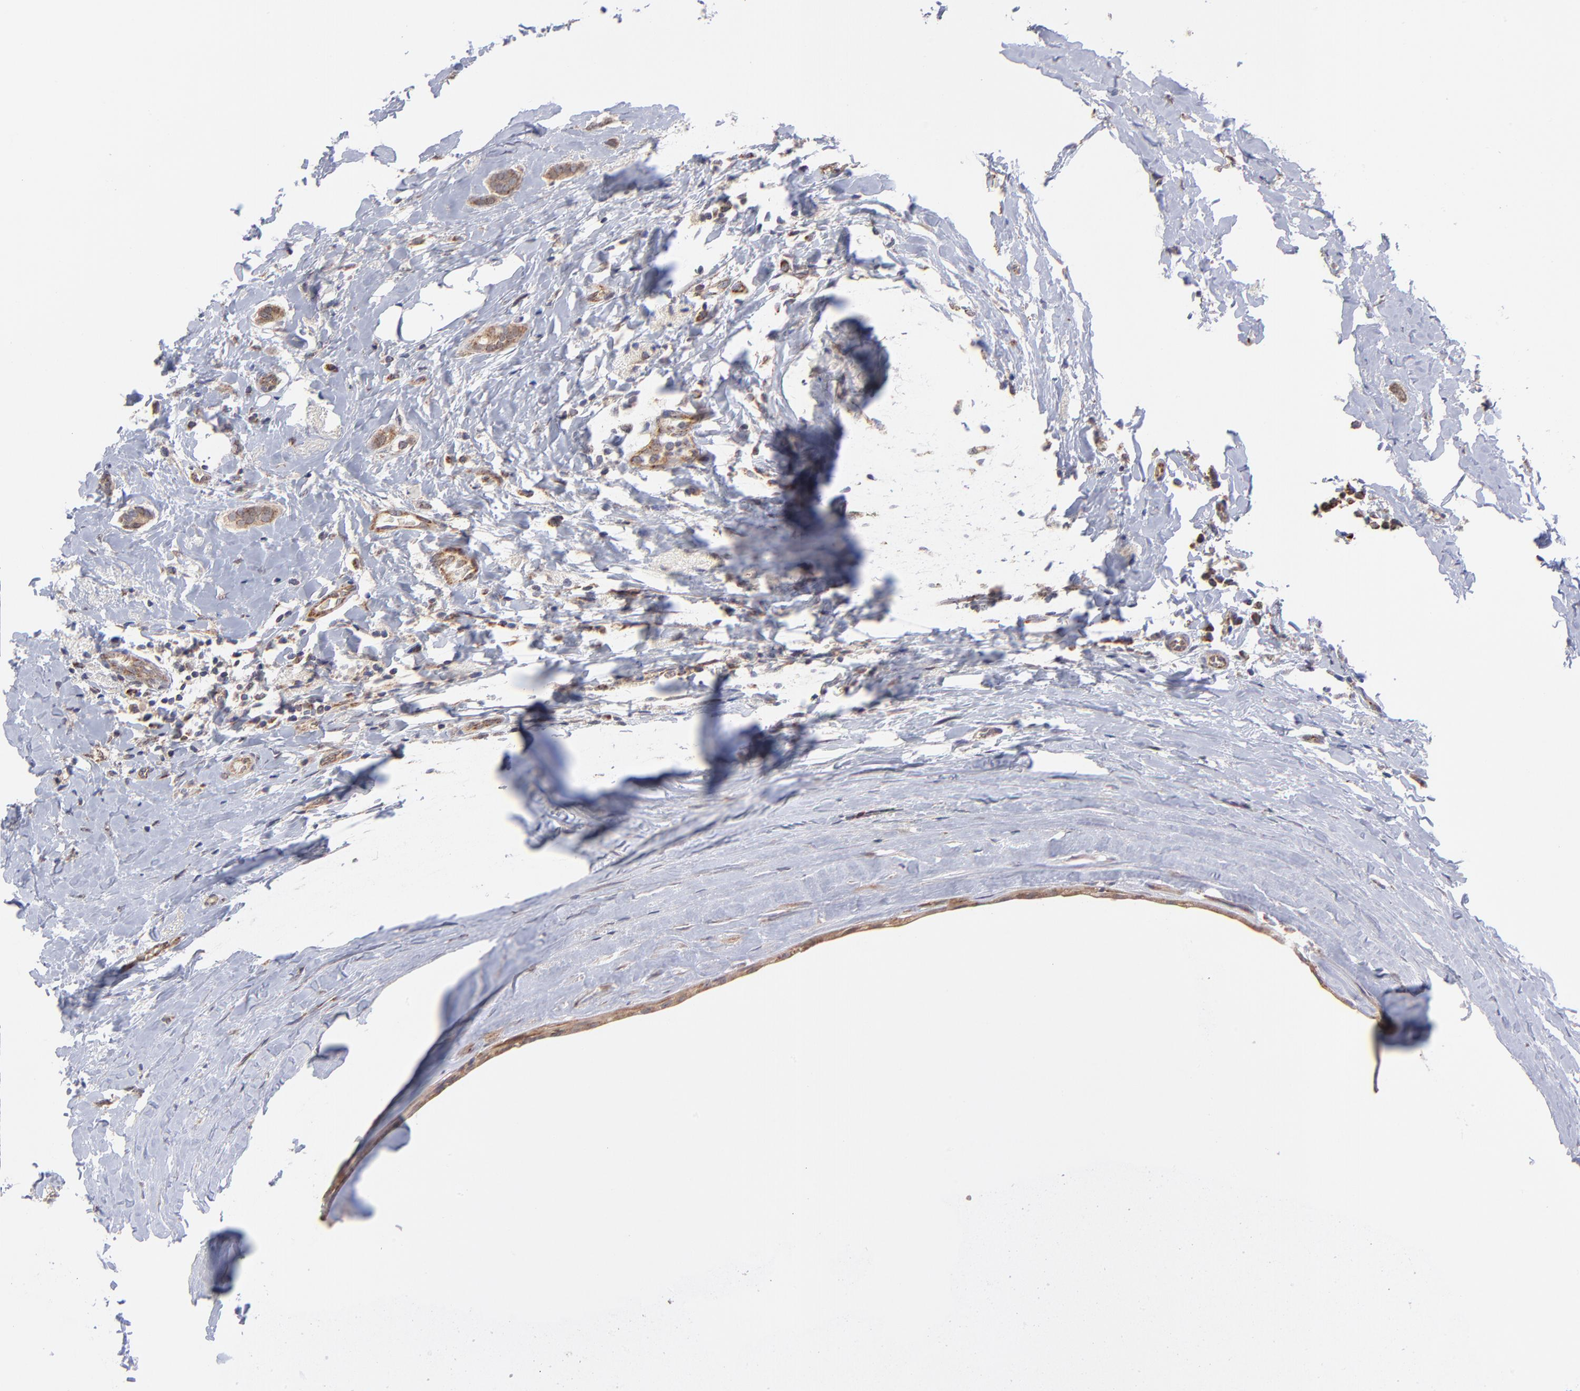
{"staining": {"intensity": "strong", "quantity": ">75%", "location": "cytoplasmic/membranous"}, "tissue": "breast cancer", "cell_type": "Tumor cells", "image_type": "cancer", "snomed": [{"axis": "morphology", "description": "Duct carcinoma"}, {"axis": "topography", "description": "Breast"}], "caption": "Tumor cells display high levels of strong cytoplasmic/membranous staining in approximately >75% of cells in human breast infiltrating ductal carcinoma.", "gene": "UBE2H", "patient": {"sex": "female", "age": 54}}